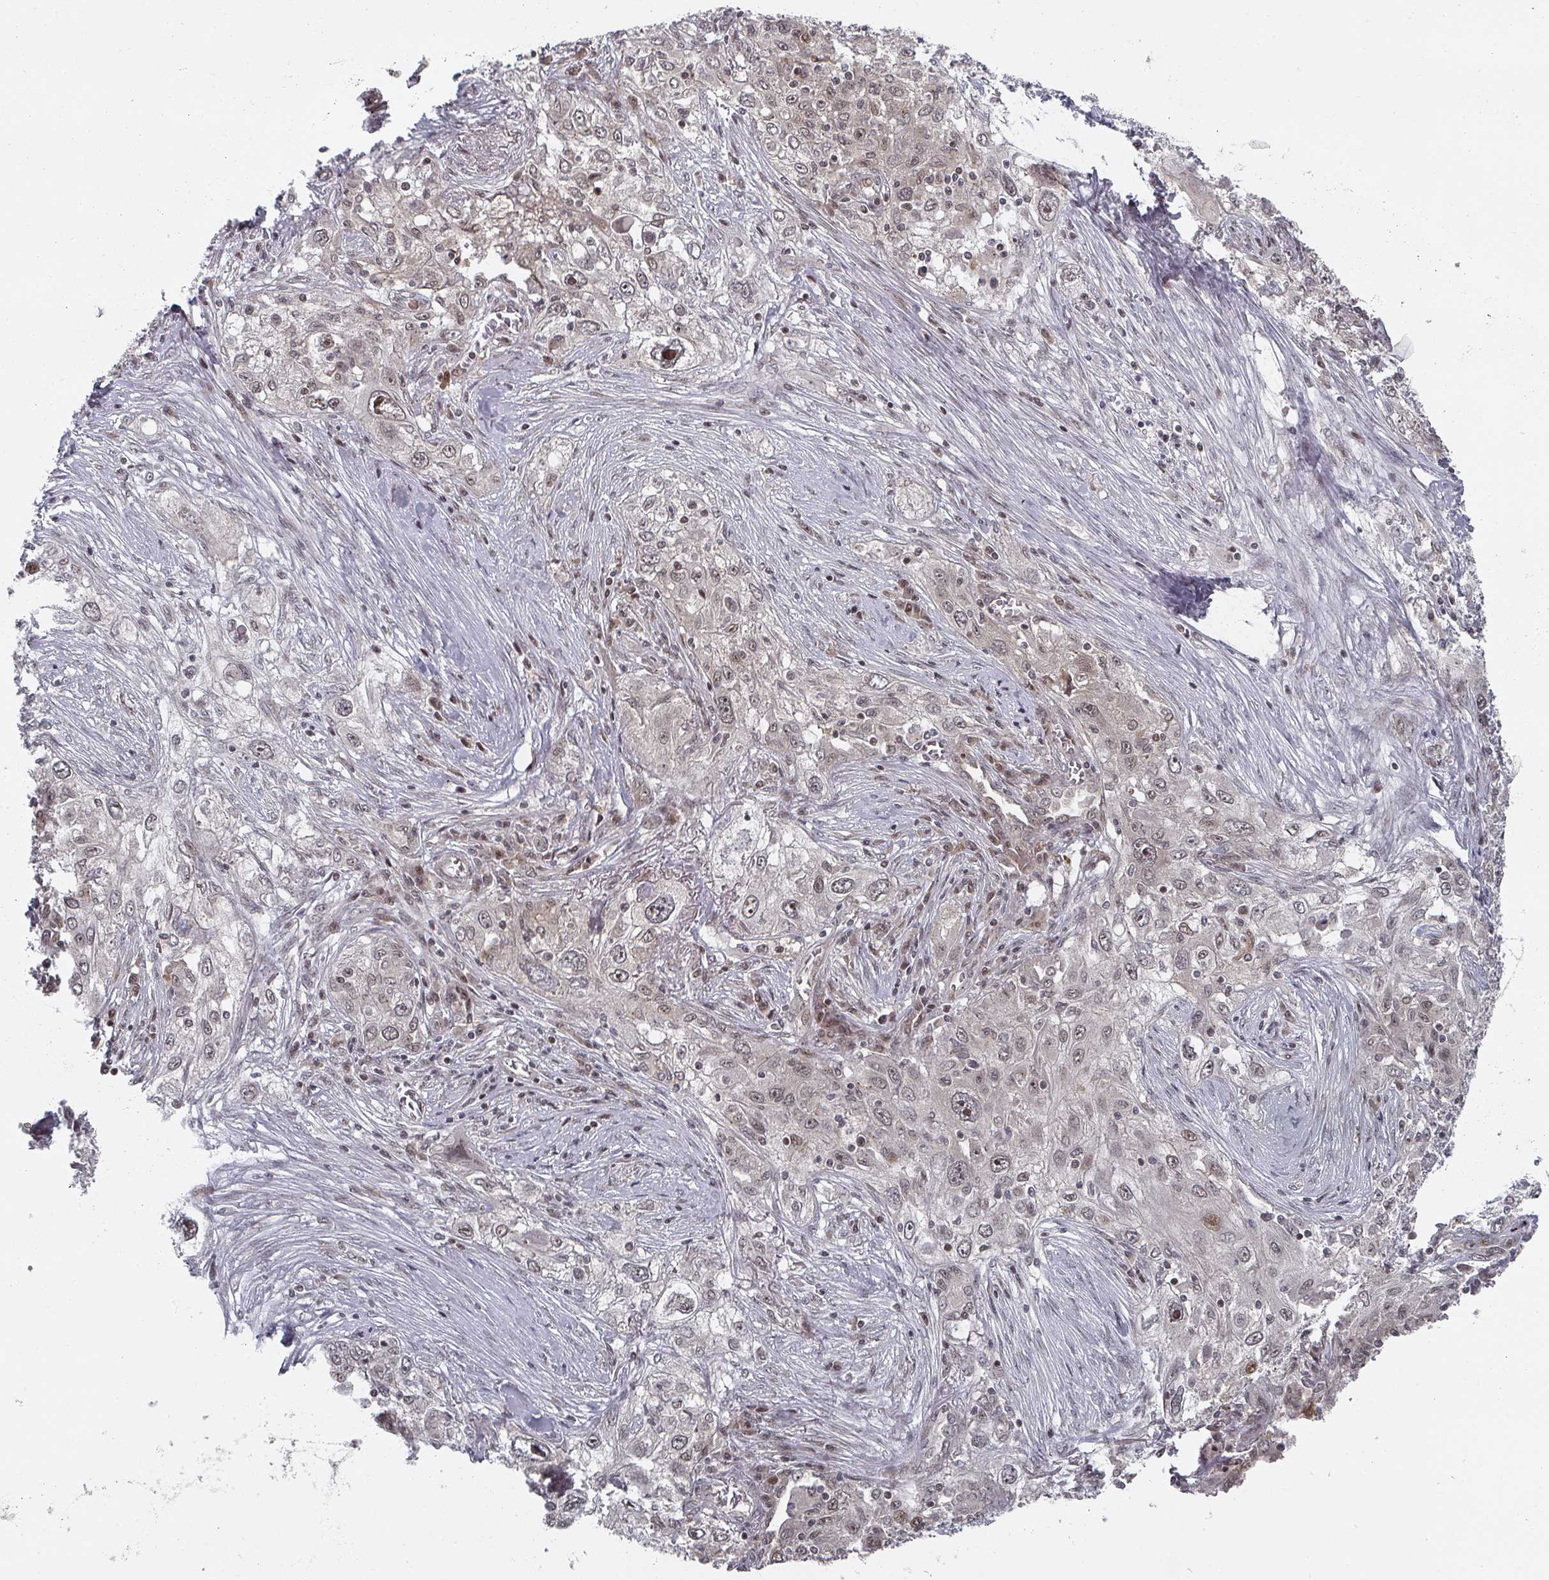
{"staining": {"intensity": "weak", "quantity": "25%-75%", "location": "cytoplasmic/membranous,nuclear"}, "tissue": "lung cancer", "cell_type": "Tumor cells", "image_type": "cancer", "snomed": [{"axis": "morphology", "description": "Squamous cell carcinoma, NOS"}, {"axis": "topography", "description": "Lung"}], "caption": "Human lung squamous cell carcinoma stained with a protein marker demonstrates weak staining in tumor cells.", "gene": "KIF1C", "patient": {"sex": "female", "age": 69}}